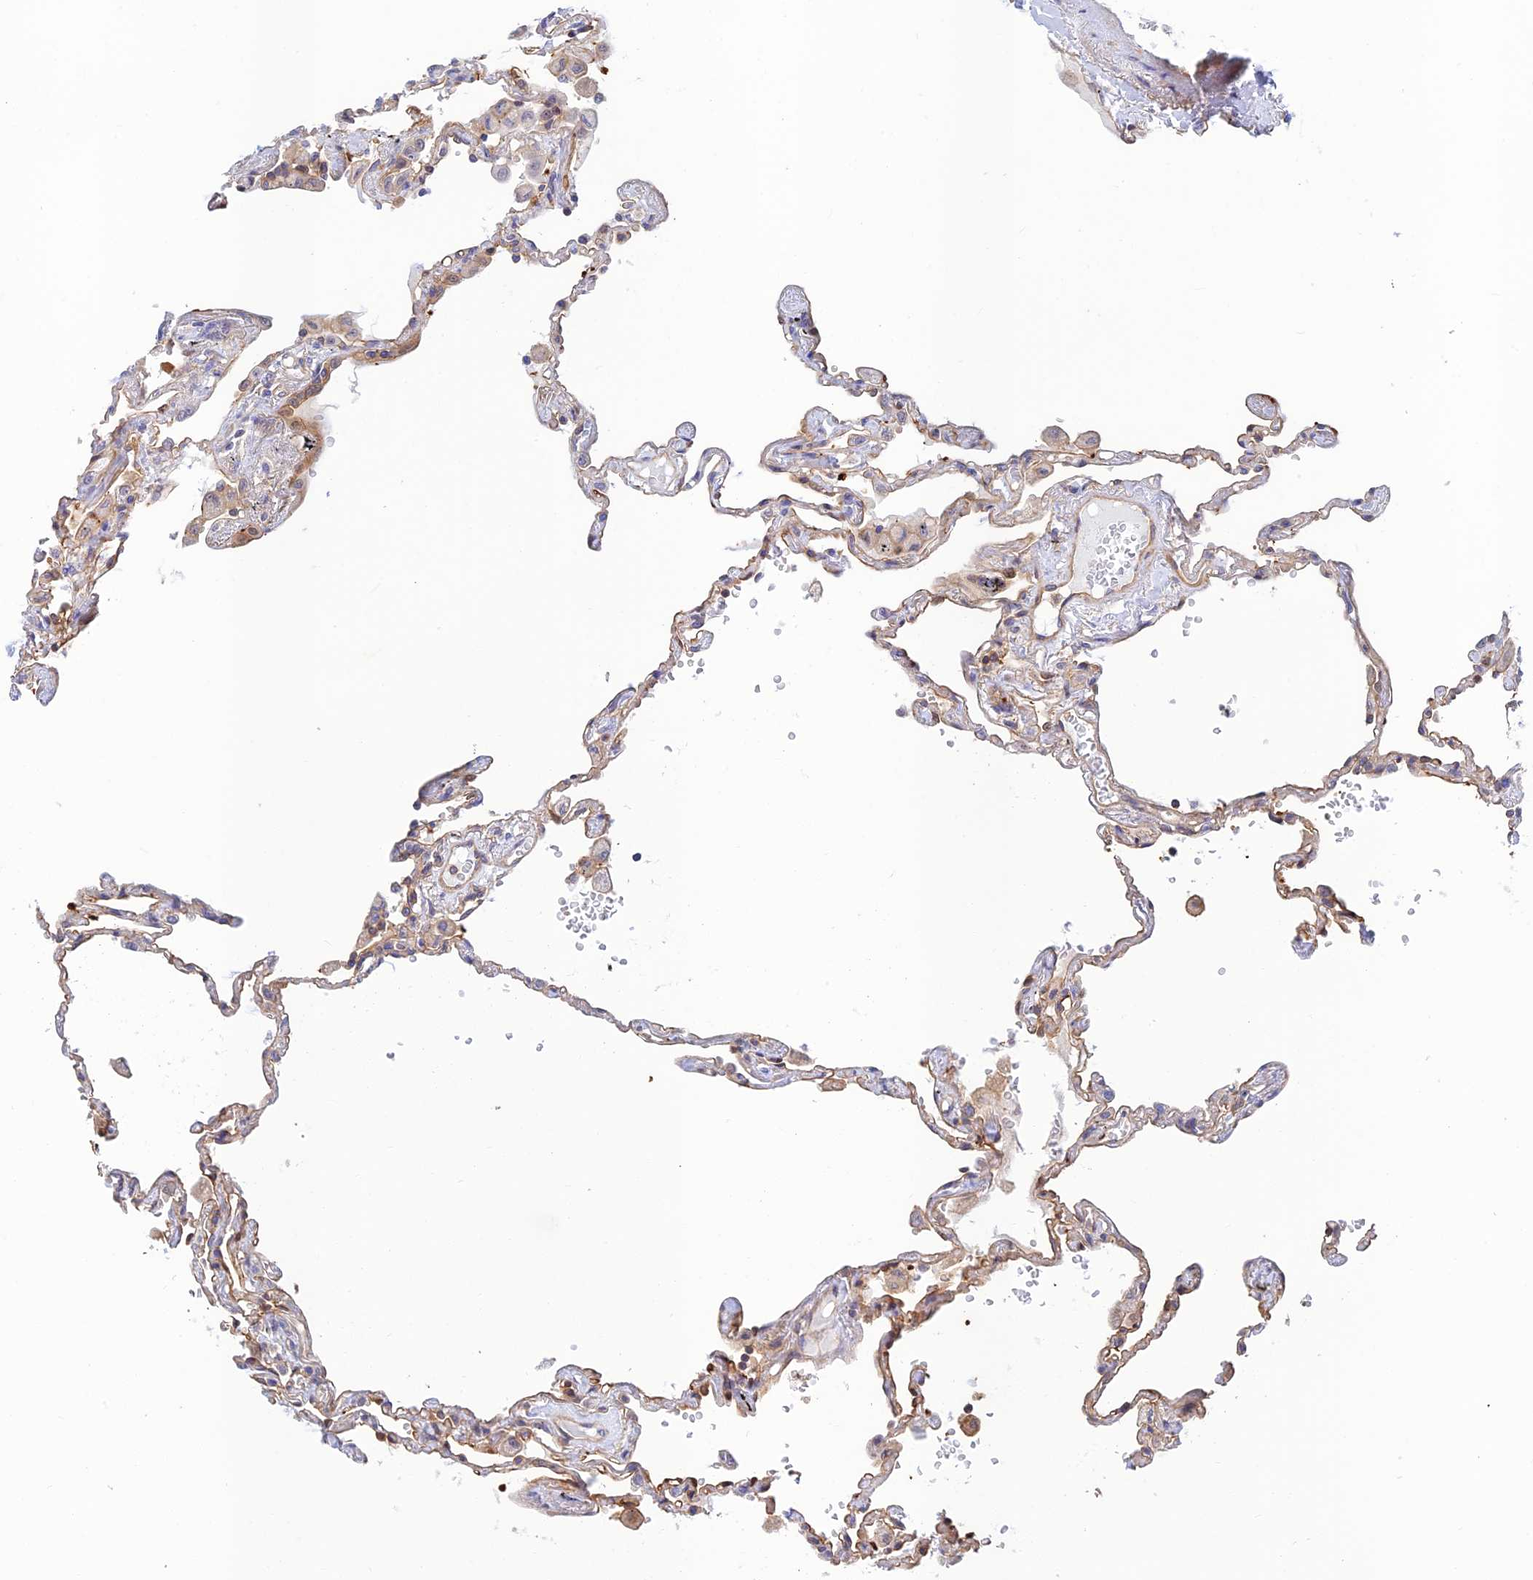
{"staining": {"intensity": "weak", "quantity": "<25%", "location": "cytoplasmic/membranous"}, "tissue": "lung", "cell_type": "Alveolar cells", "image_type": "normal", "snomed": [{"axis": "morphology", "description": "Normal tissue, NOS"}, {"axis": "topography", "description": "Lung"}], "caption": "The IHC image has no significant positivity in alveolar cells of lung. (DAB IHC, high magnification).", "gene": "PPP1R12C", "patient": {"sex": "female", "age": 67}}